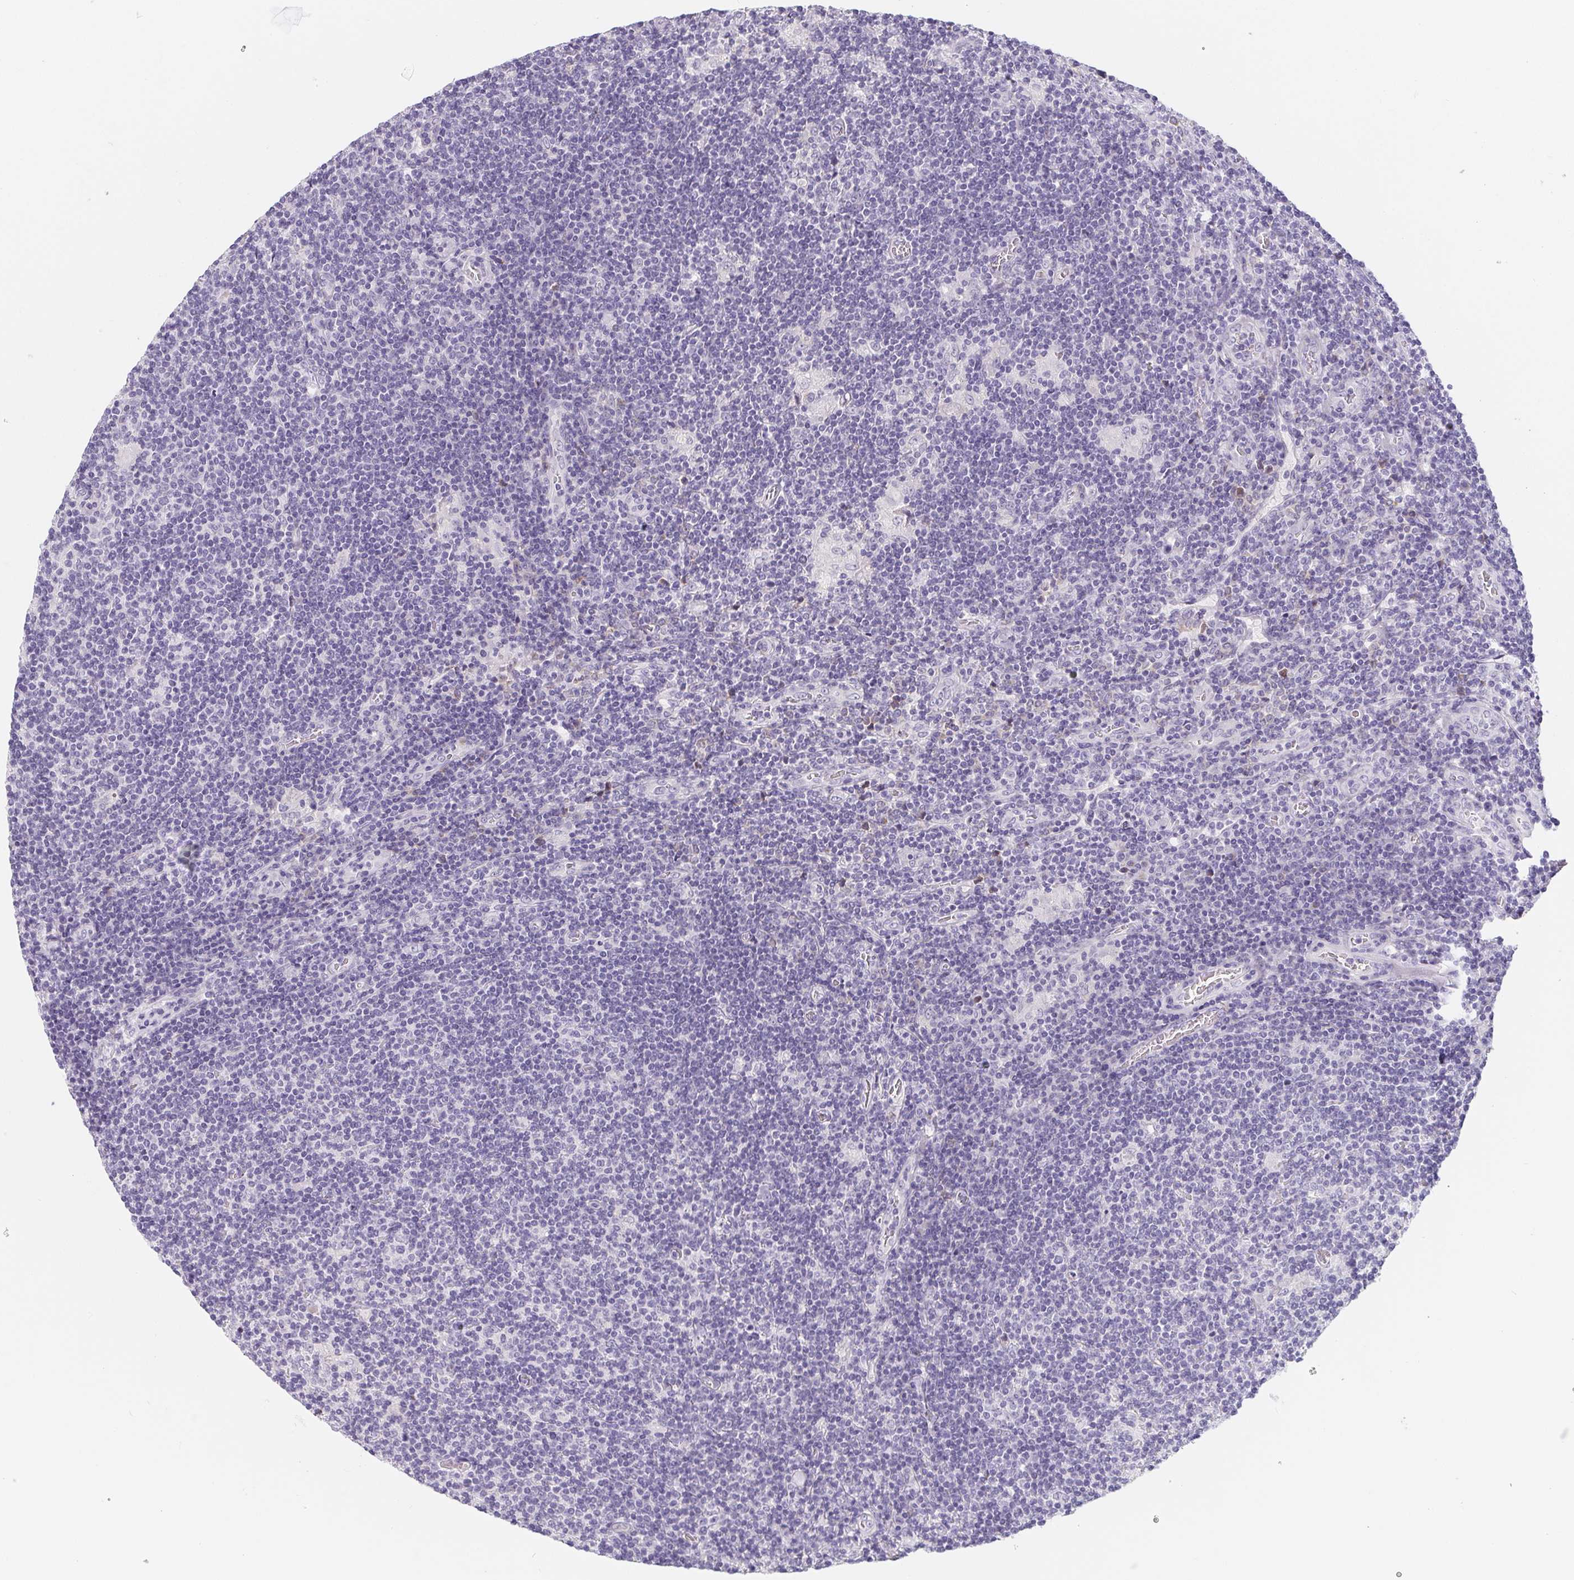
{"staining": {"intensity": "negative", "quantity": "none", "location": "none"}, "tissue": "lymphoma", "cell_type": "Tumor cells", "image_type": "cancer", "snomed": [{"axis": "morphology", "description": "Hodgkin's disease, NOS"}, {"axis": "topography", "description": "Lymph node"}], "caption": "There is no significant expression in tumor cells of Hodgkin's disease.", "gene": "MAP1A", "patient": {"sex": "male", "age": 40}}